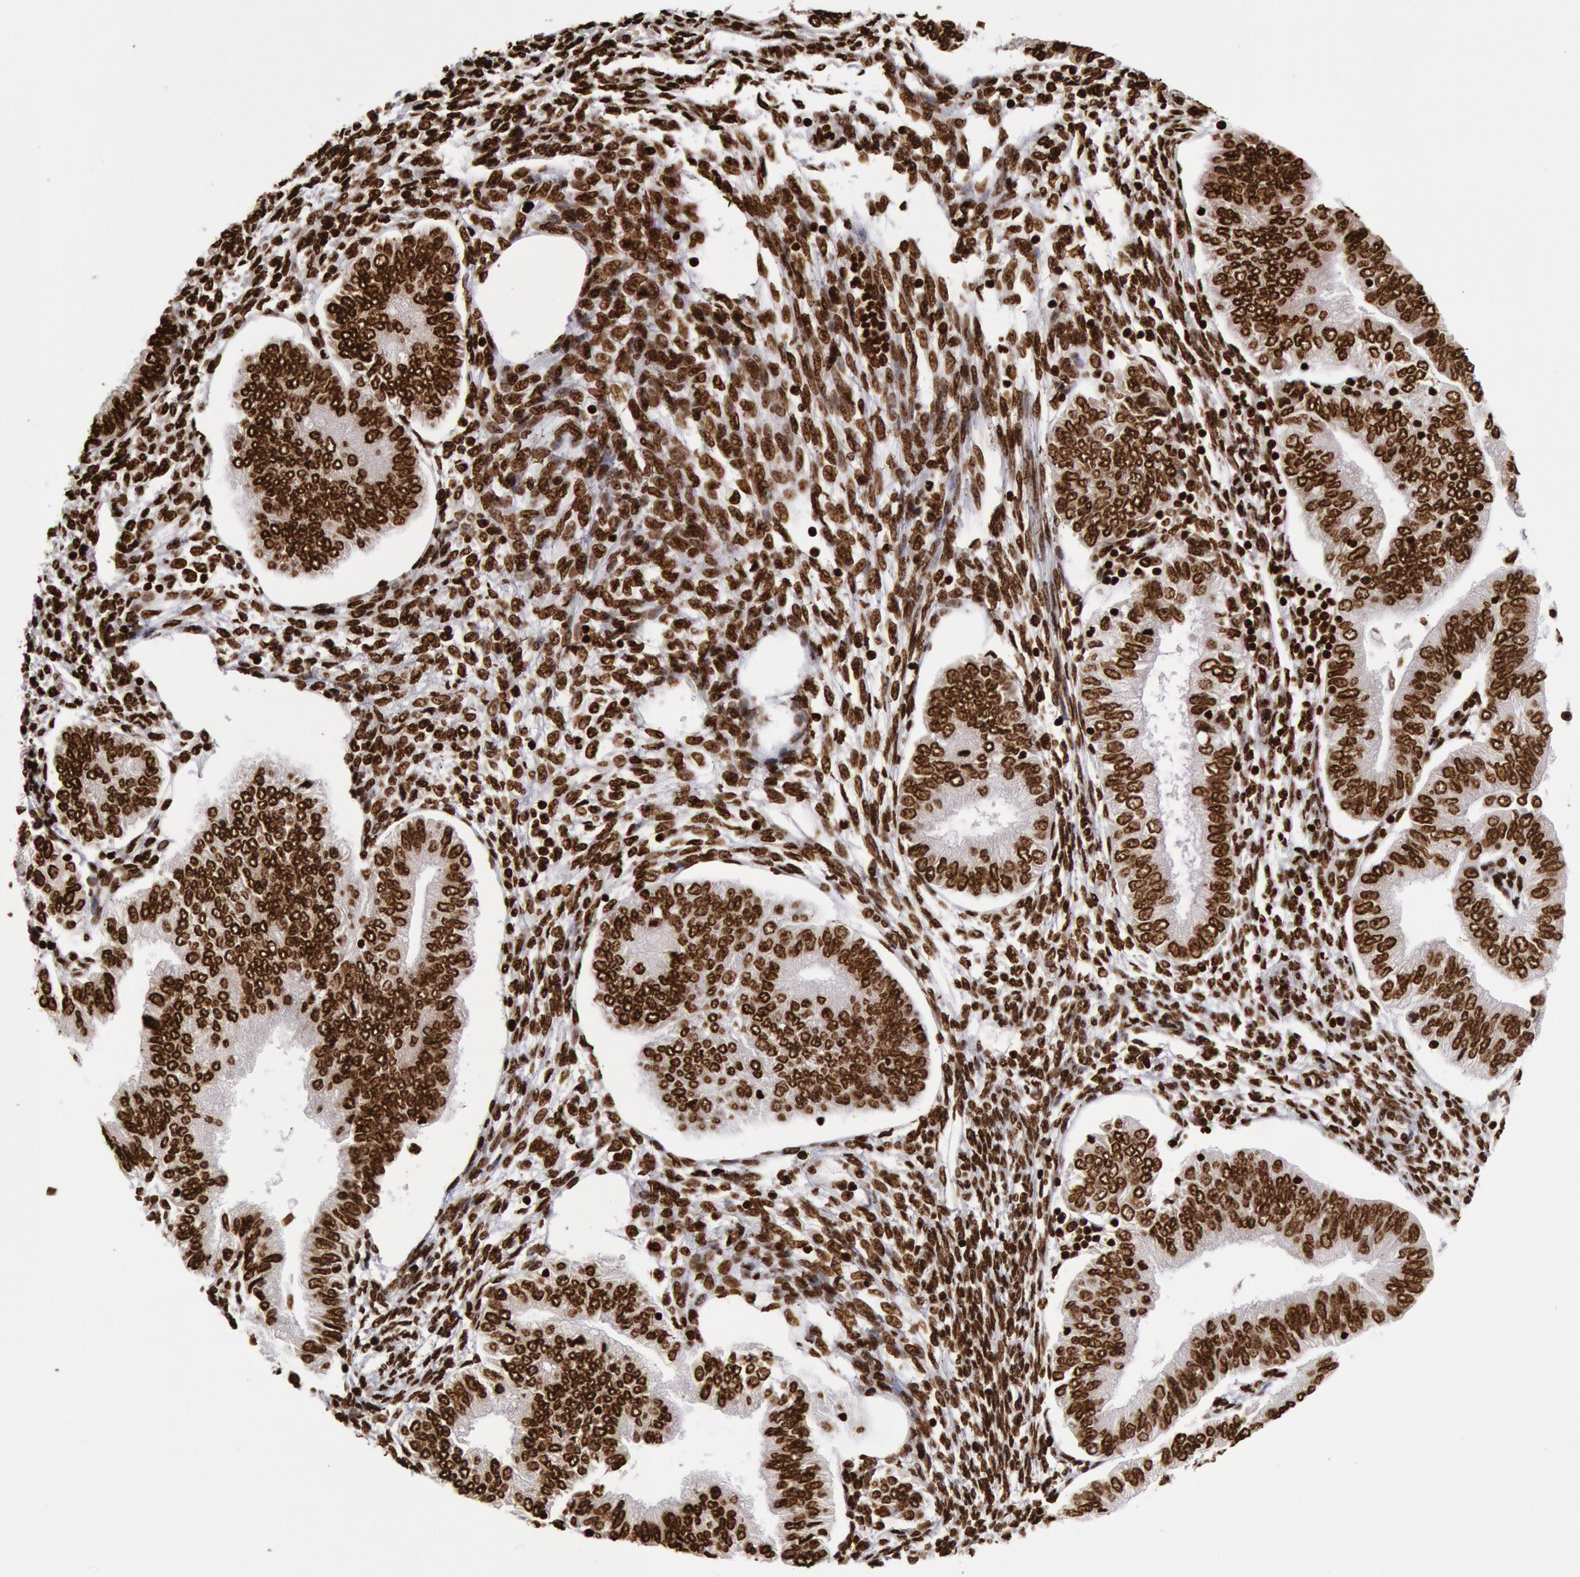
{"staining": {"intensity": "strong", "quantity": ">75%", "location": "nuclear"}, "tissue": "endometrial cancer", "cell_type": "Tumor cells", "image_type": "cancer", "snomed": [{"axis": "morphology", "description": "Adenocarcinoma, NOS"}, {"axis": "topography", "description": "Endometrium"}], "caption": "The micrograph shows a brown stain indicating the presence of a protein in the nuclear of tumor cells in endometrial adenocarcinoma.", "gene": "H3-4", "patient": {"sex": "female", "age": 51}}